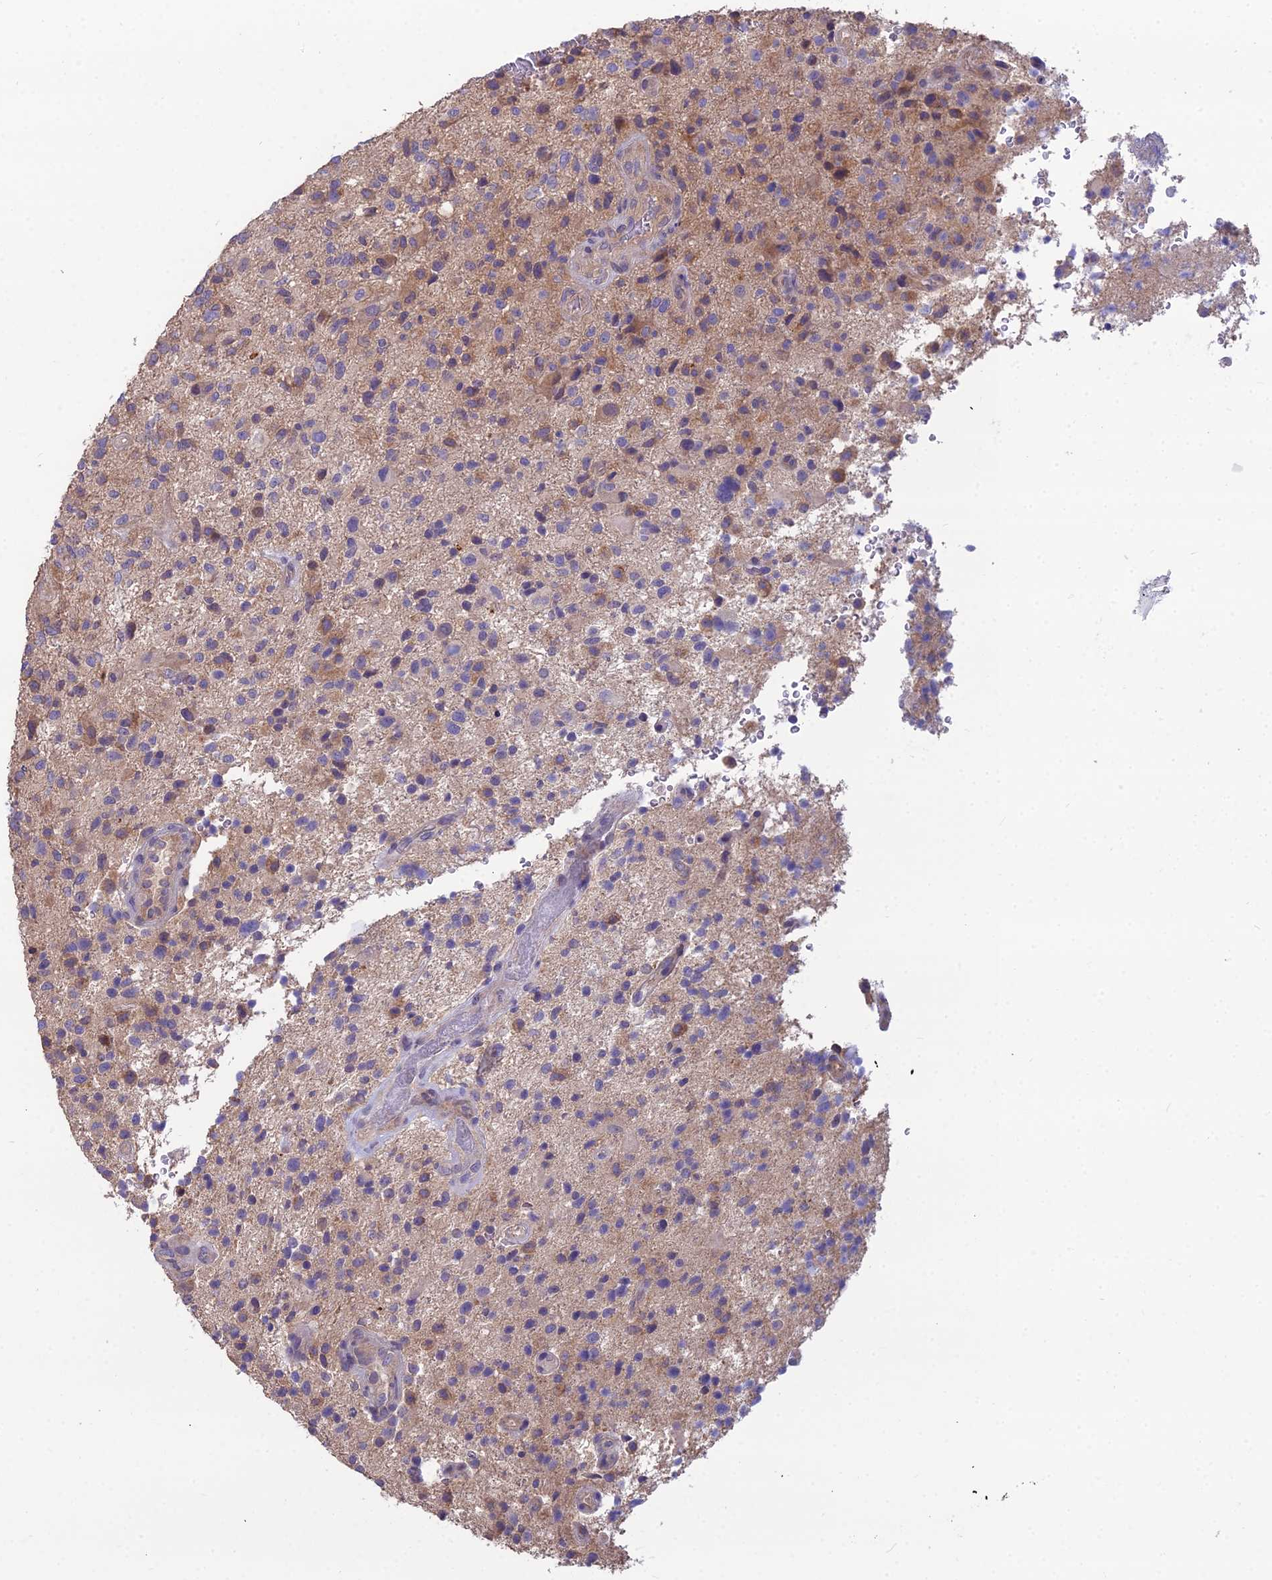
{"staining": {"intensity": "weak", "quantity": "25%-75%", "location": "cytoplasmic/membranous"}, "tissue": "glioma", "cell_type": "Tumor cells", "image_type": "cancer", "snomed": [{"axis": "morphology", "description": "Glioma, malignant, High grade"}, {"axis": "topography", "description": "Brain"}], "caption": "Protein staining by immunohistochemistry (IHC) shows weak cytoplasmic/membranous expression in approximately 25%-75% of tumor cells in glioma.", "gene": "MVD", "patient": {"sex": "male", "age": 47}}